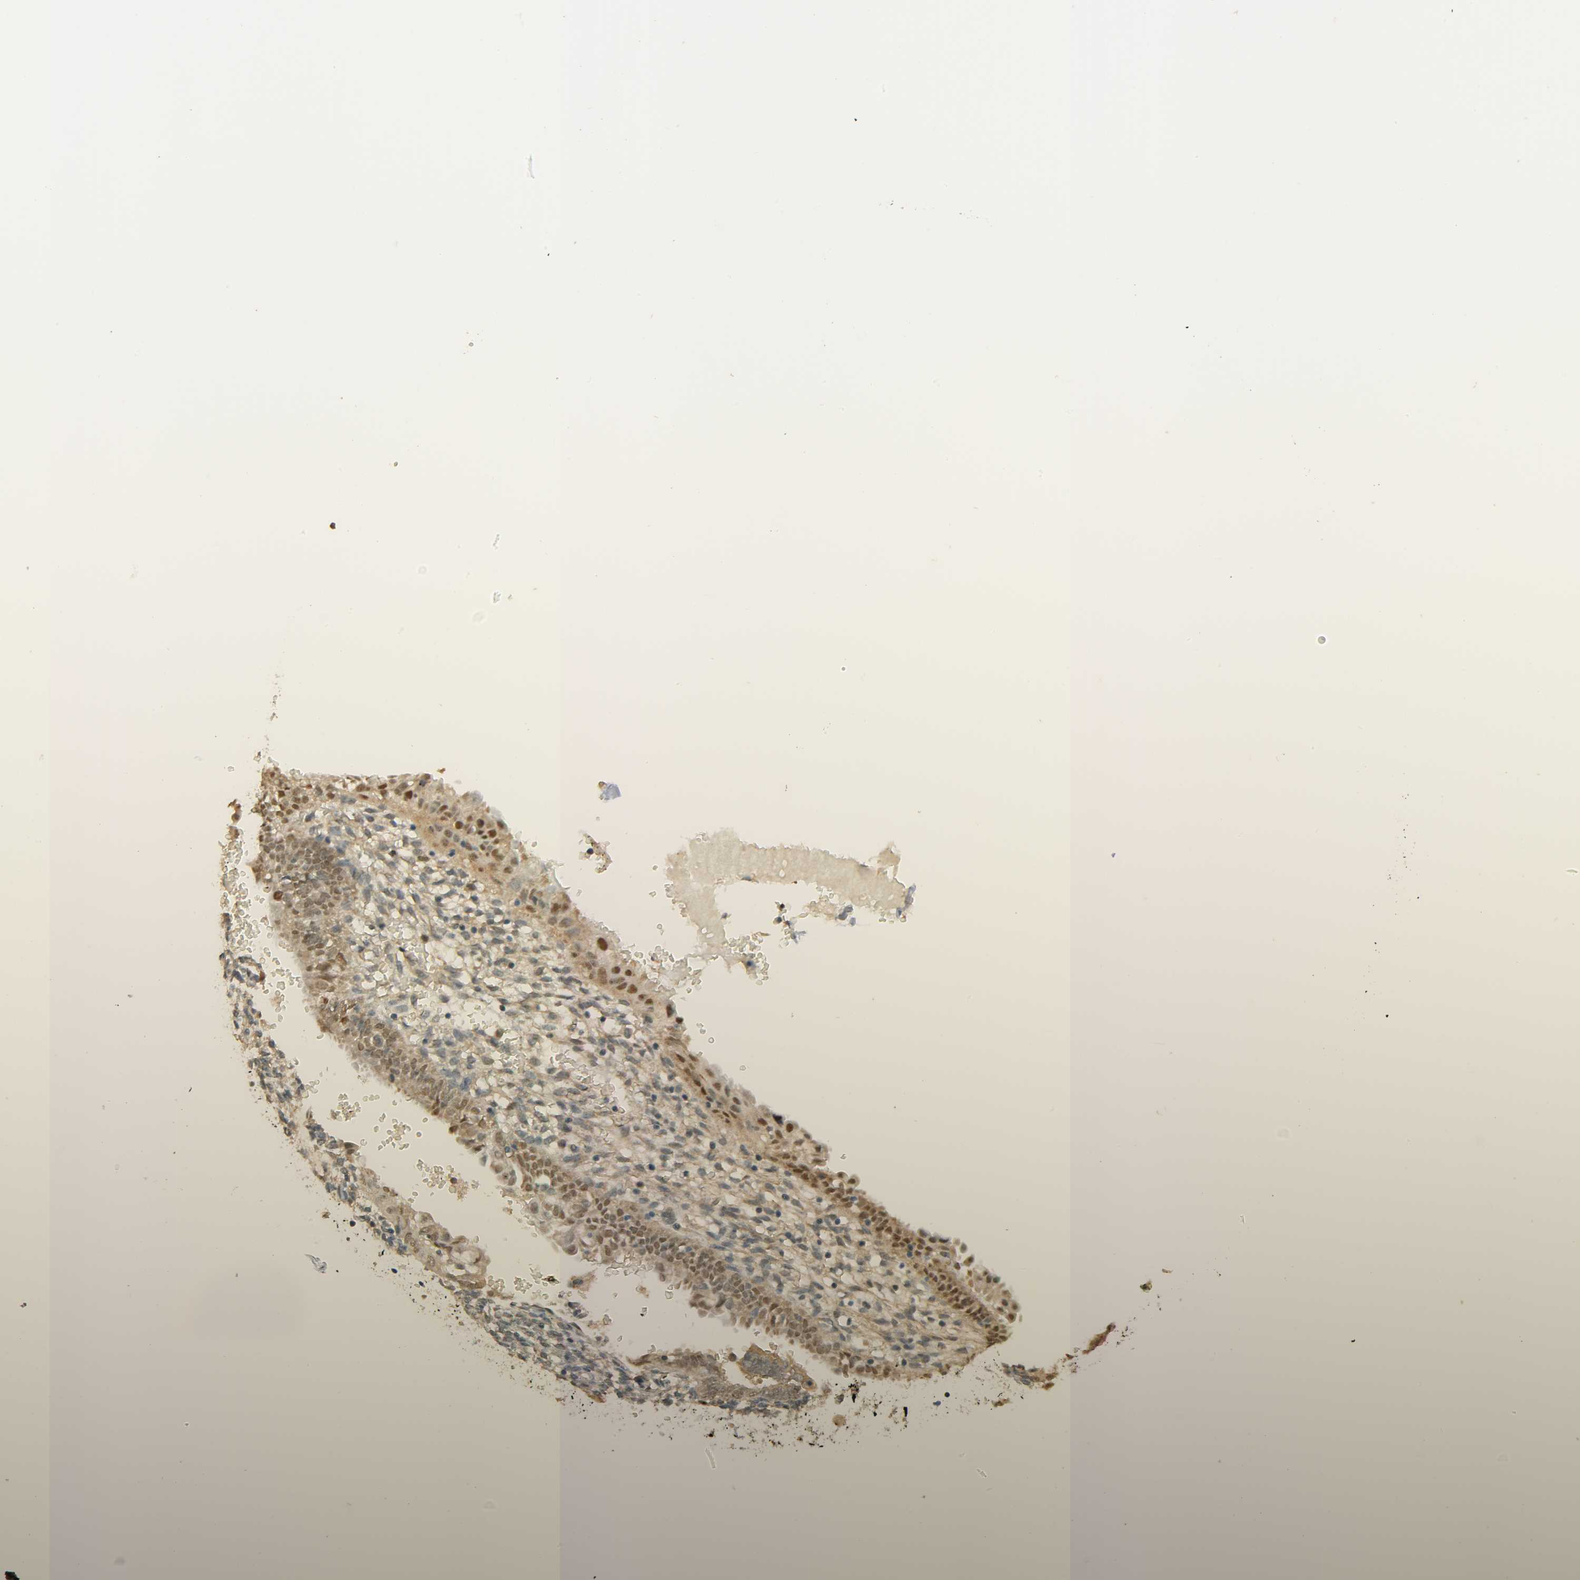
{"staining": {"intensity": "weak", "quantity": "25%-75%", "location": "nuclear"}, "tissue": "endometrium", "cell_type": "Cells in endometrial stroma", "image_type": "normal", "snomed": [{"axis": "morphology", "description": "Normal tissue, NOS"}, {"axis": "topography", "description": "Endometrium"}], "caption": "Endometrium stained for a protein demonstrates weak nuclear positivity in cells in endometrial stroma. The protein of interest is shown in brown color, while the nuclei are stained blue.", "gene": "ZFPM2", "patient": {"sex": "female", "age": 61}}